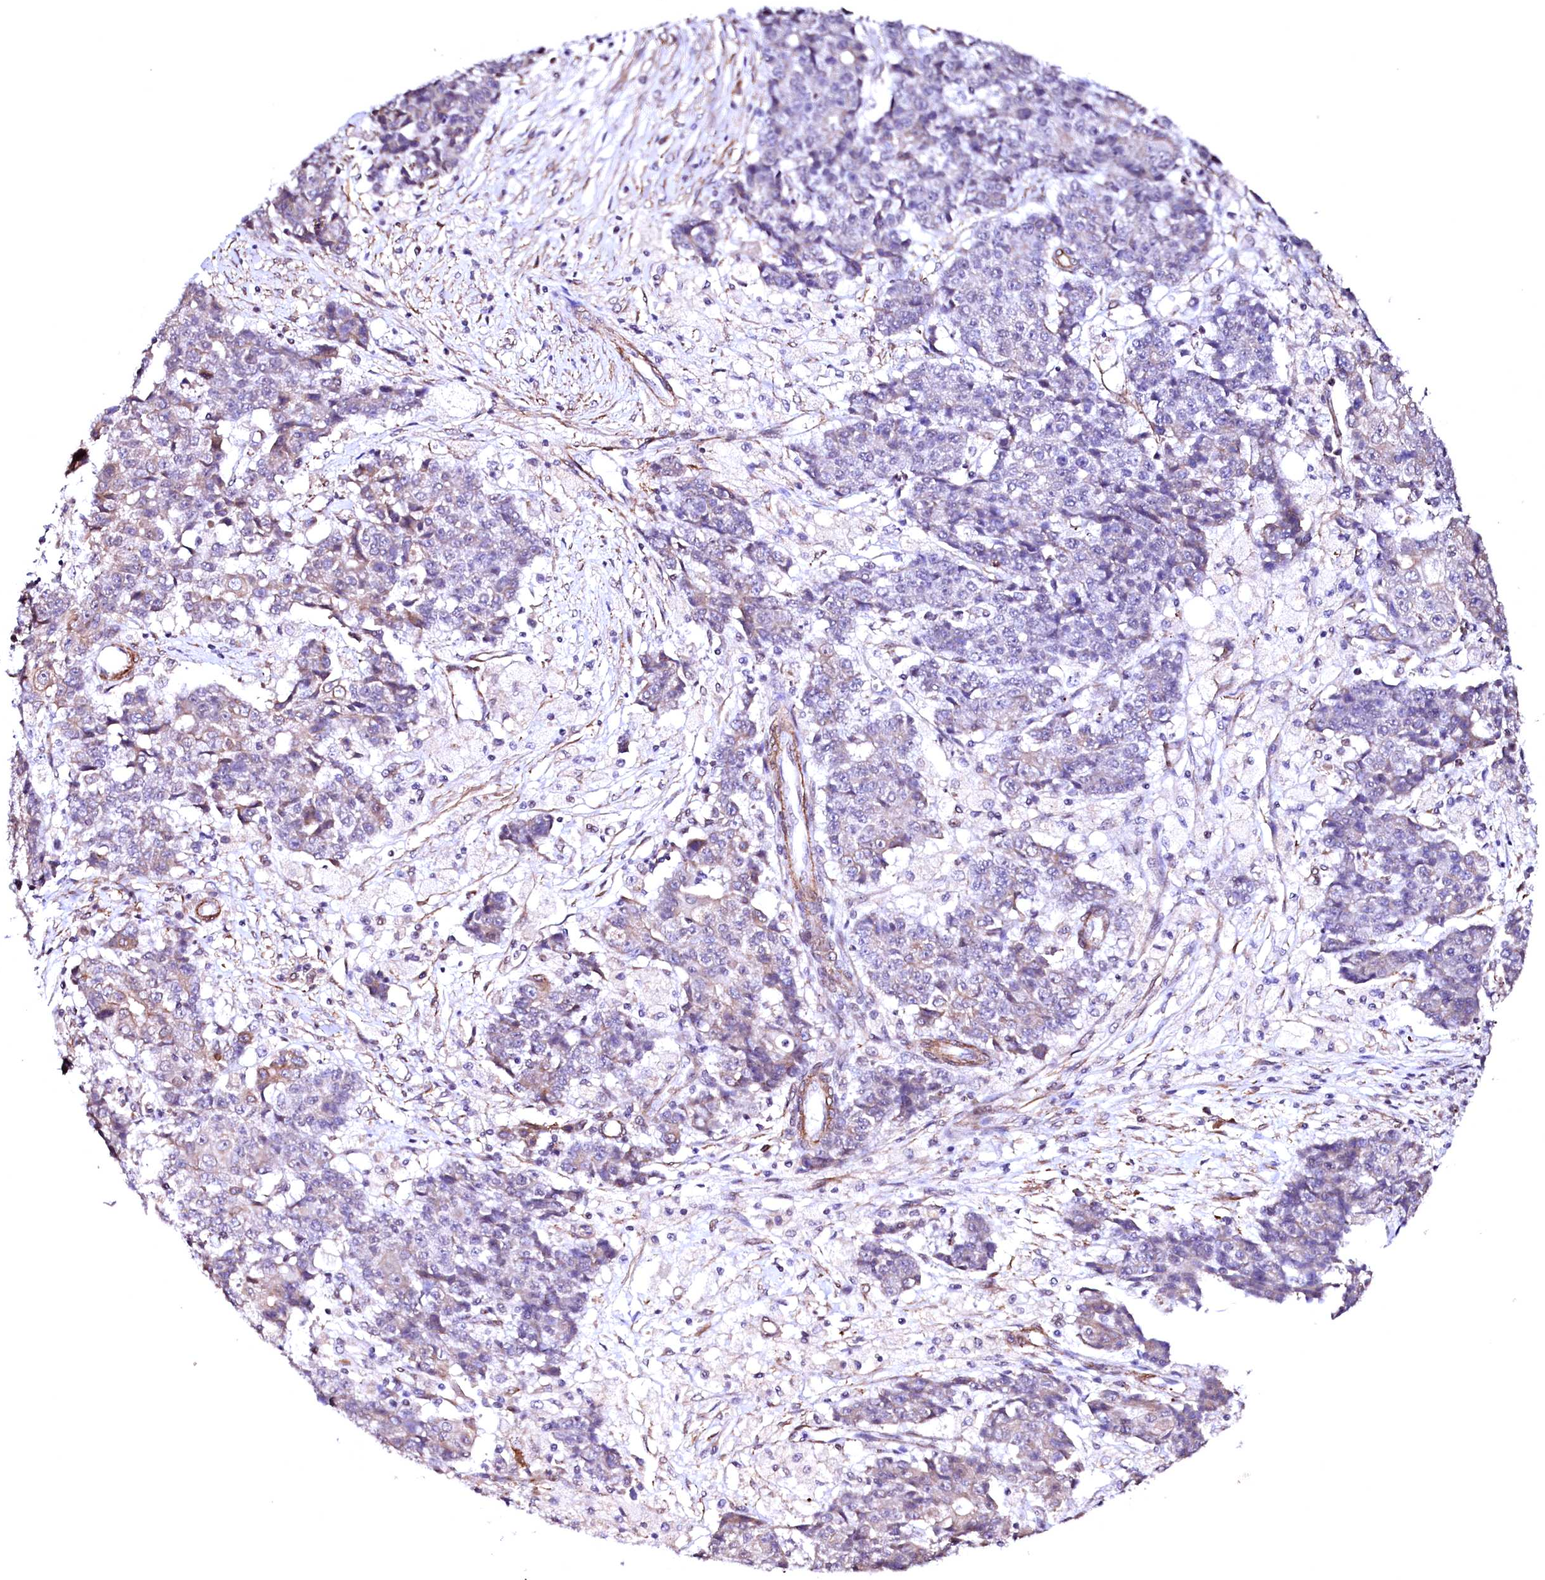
{"staining": {"intensity": "weak", "quantity": "<25%", "location": "cytoplasmic/membranous"}, "tissue": "ovarian cancer", "cell_type": "Tumor cells", "image_type": "cancer", "snomed": [{"axis": "morphology", "description": "Carcinoma, endometroid"}, {"axis": "topography", "description": "Ovary"}], "caption": "This is a photomicrograph of immunohistochemistry (IHC) staining of ovarian cancer (endometroid carcinoma), which shows no positivity in tumor cells.", "gene": "GPR176", "patient": {"sex": "female", "age": 42}}